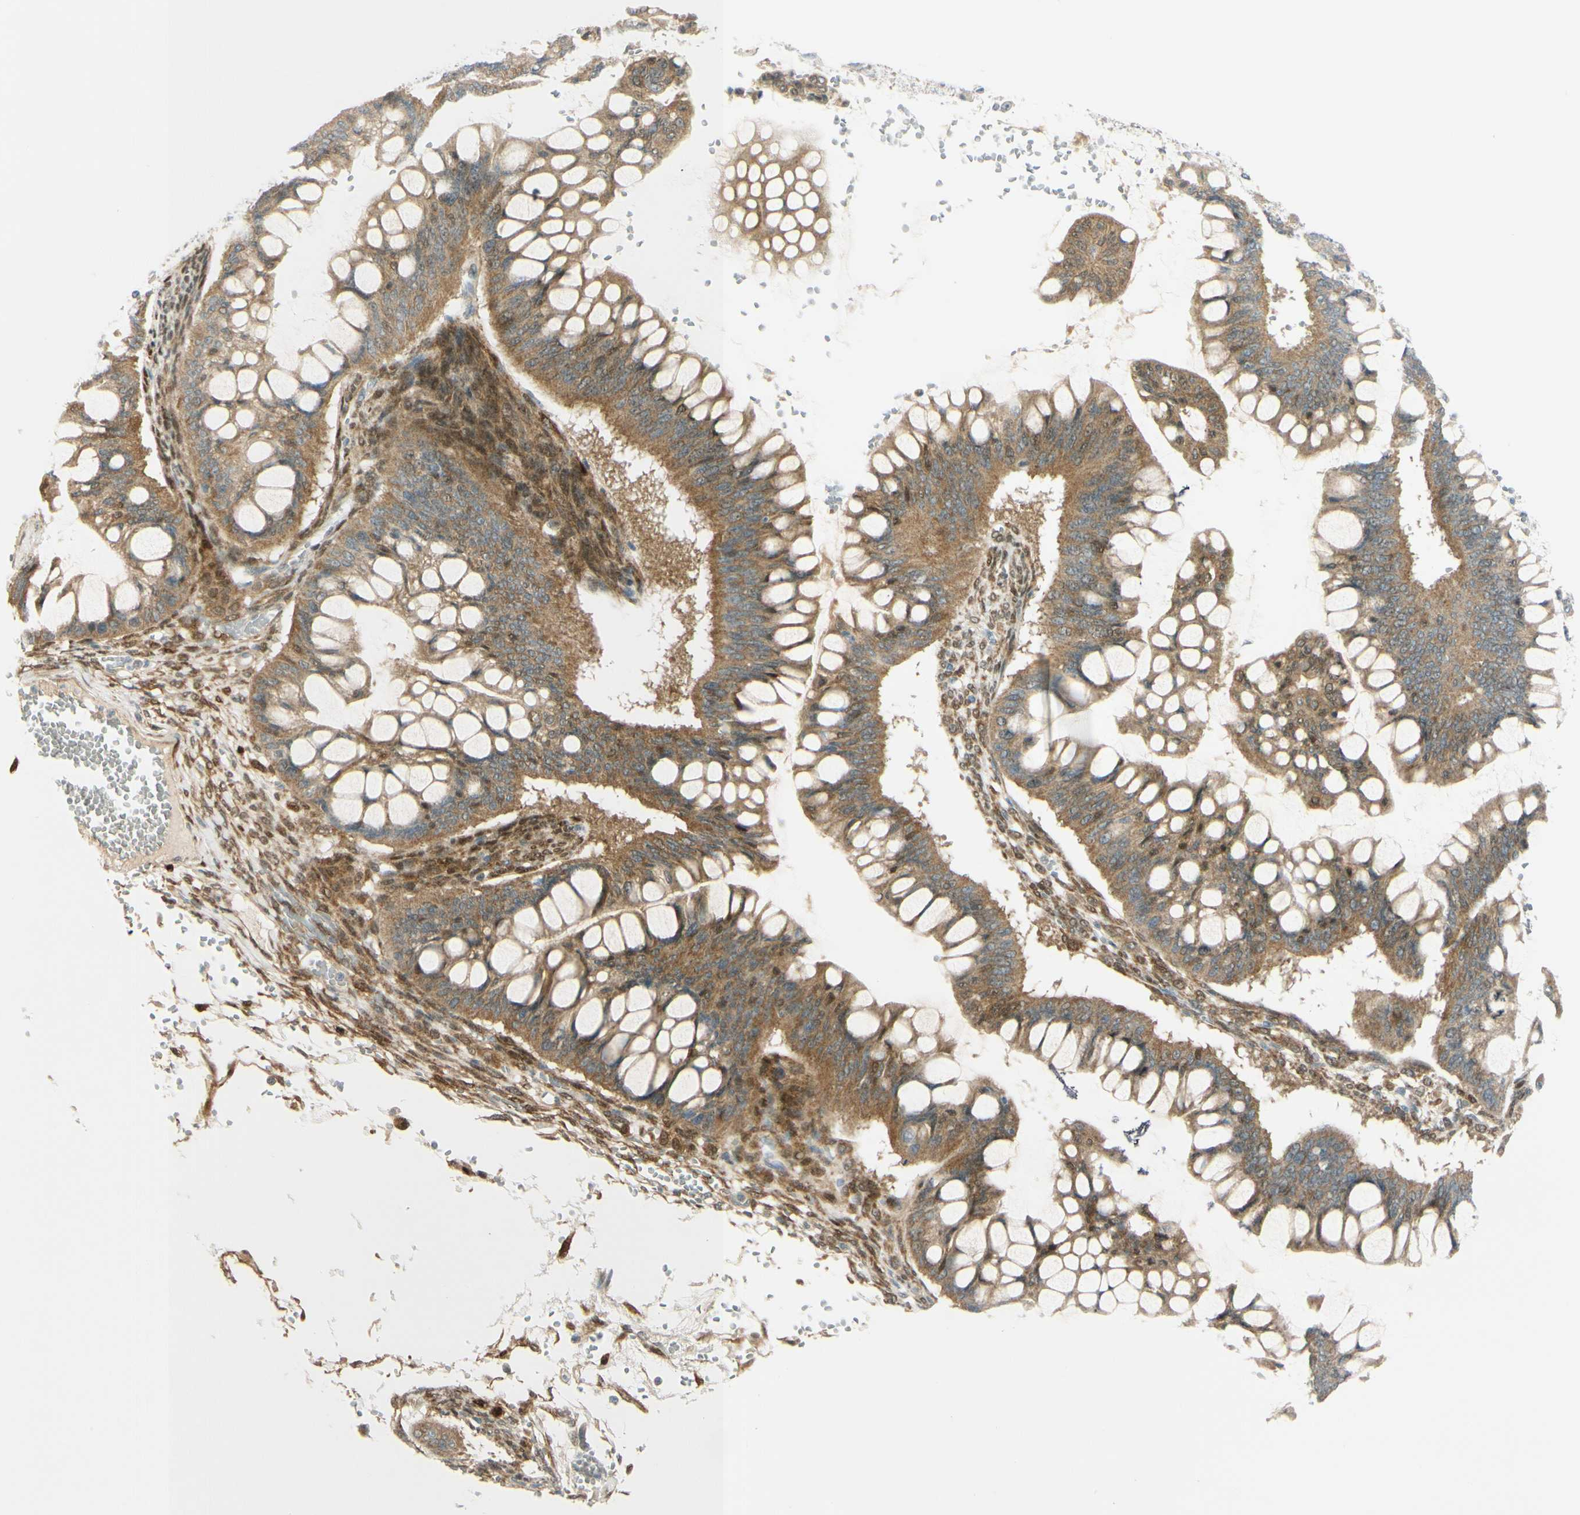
{"staining": {"intensity": "moderate", "quantity": ">75%", "location": "cytoplasmic/membranous"}, "tissue": "ovarian cancer", "cell_type": "Tumor cells", "image_type": "cancer", "snomed": [{"axis": "morphology", "description": "Cystadenocarcinoma, mucinous, NOS"}, {"axis": "topography", "description": "Ovary"}], "caption": "DAB immunohistochemical staining of mucinous cystadenocarcinoma (ovarian) displays moderate cytoplasmic/membranous protein expression in about >75% of tumor cells.", "gene": "FHL2", "patient": {"sex": "female", "age": 73}}